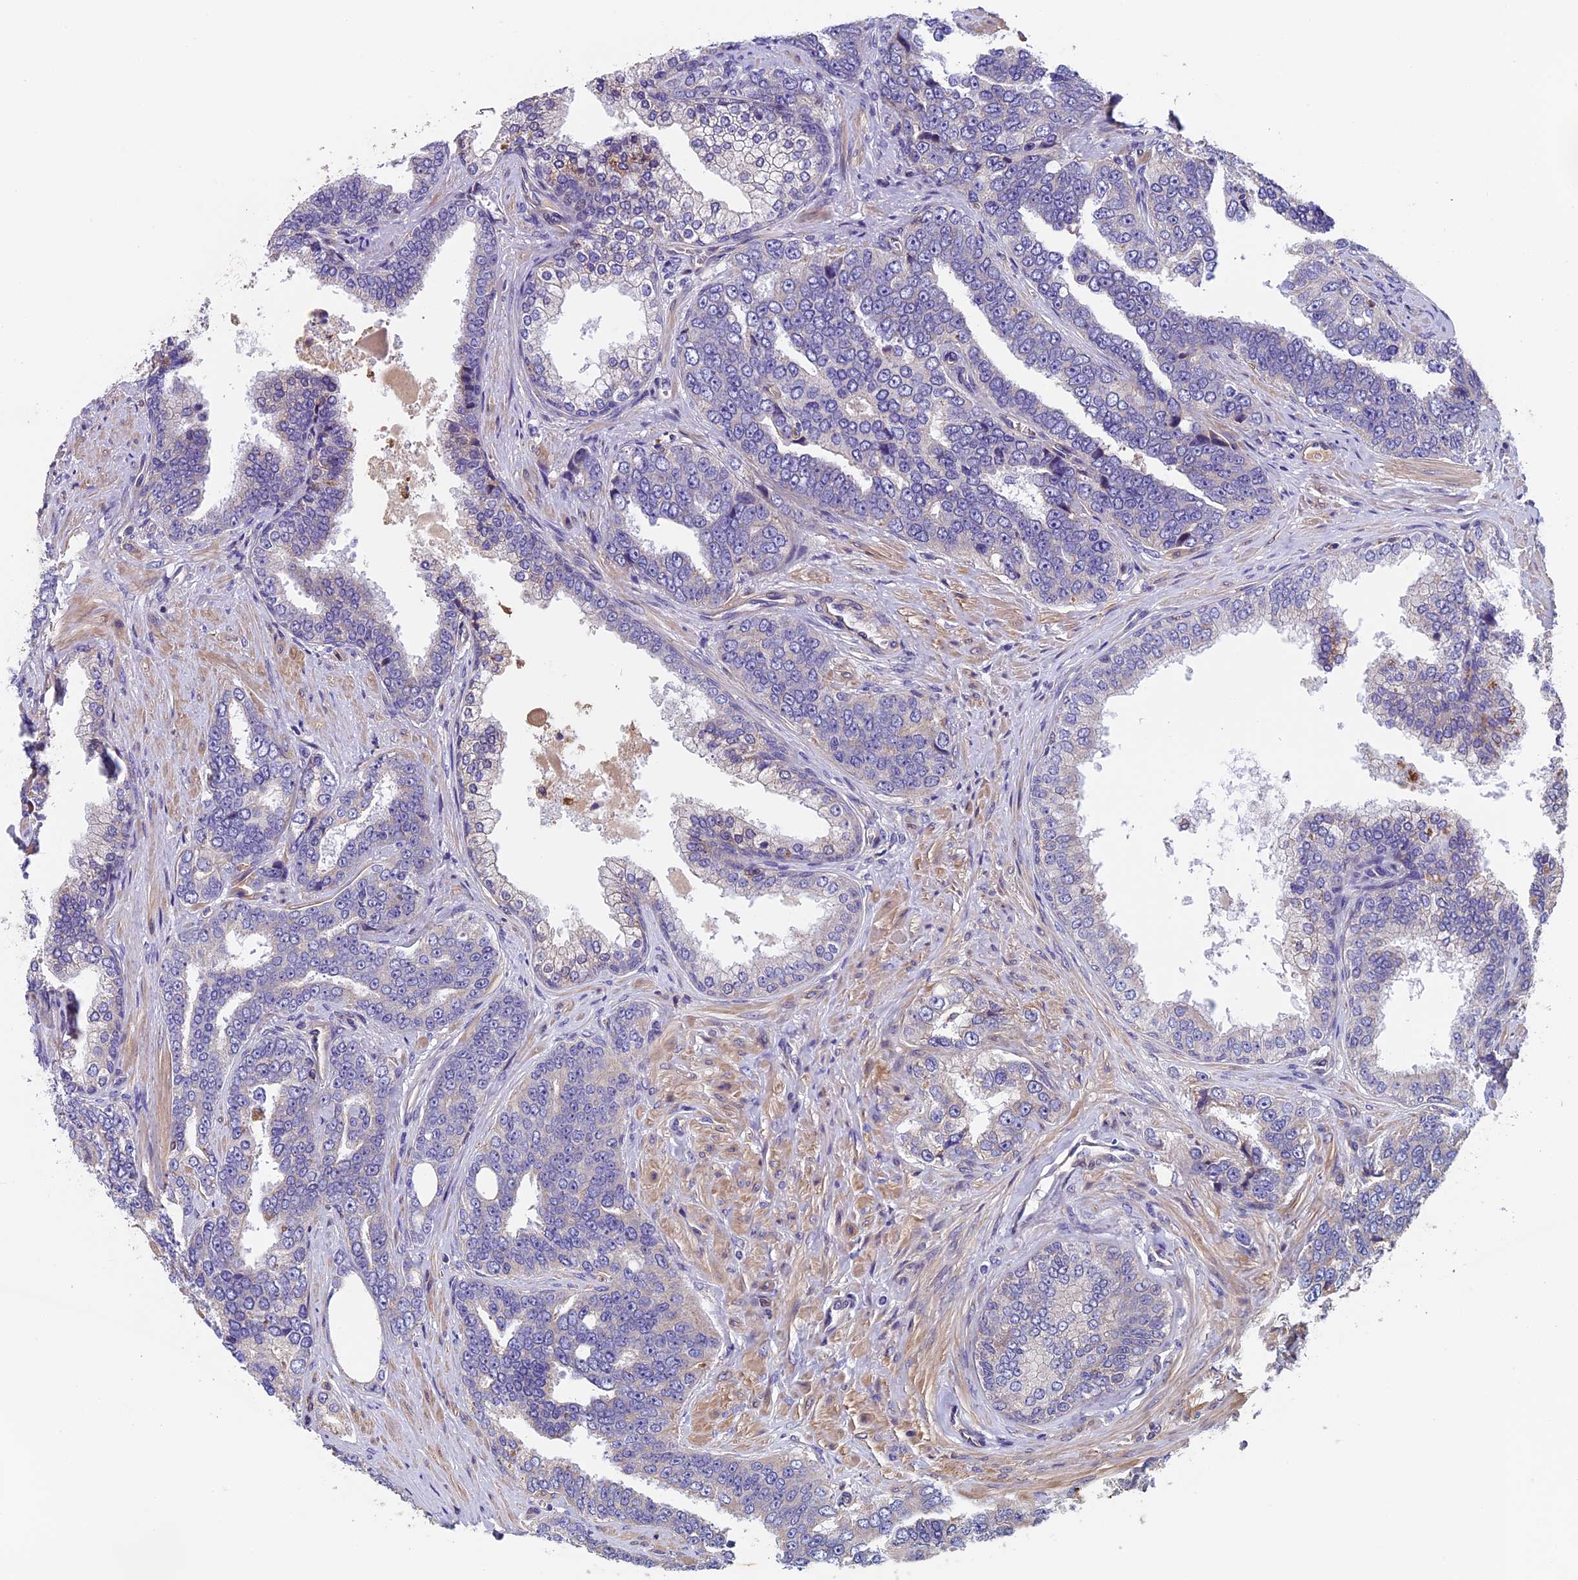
{"staining": {"intensity": "negative", "quantity": "none", "location": "none"}, "tissue": "prostate cancer", "cell_type": "Tumor cells", "image_type": "cancer", "snomed": [{"axis": "morphology", "description": "Adenocarcinoma, High grade"}, {"axis": "topography", "description": "Prostate"}], "caption": "Immunohistochemistry (IHC) photomicrograph of prostate cancer (high-grade adenocarcinoma) stained for a protein (brown), which exhibits no positivity in tumor cells.", "gene": "CCDC153", "patient": {"sex": "male", "age": 67}}